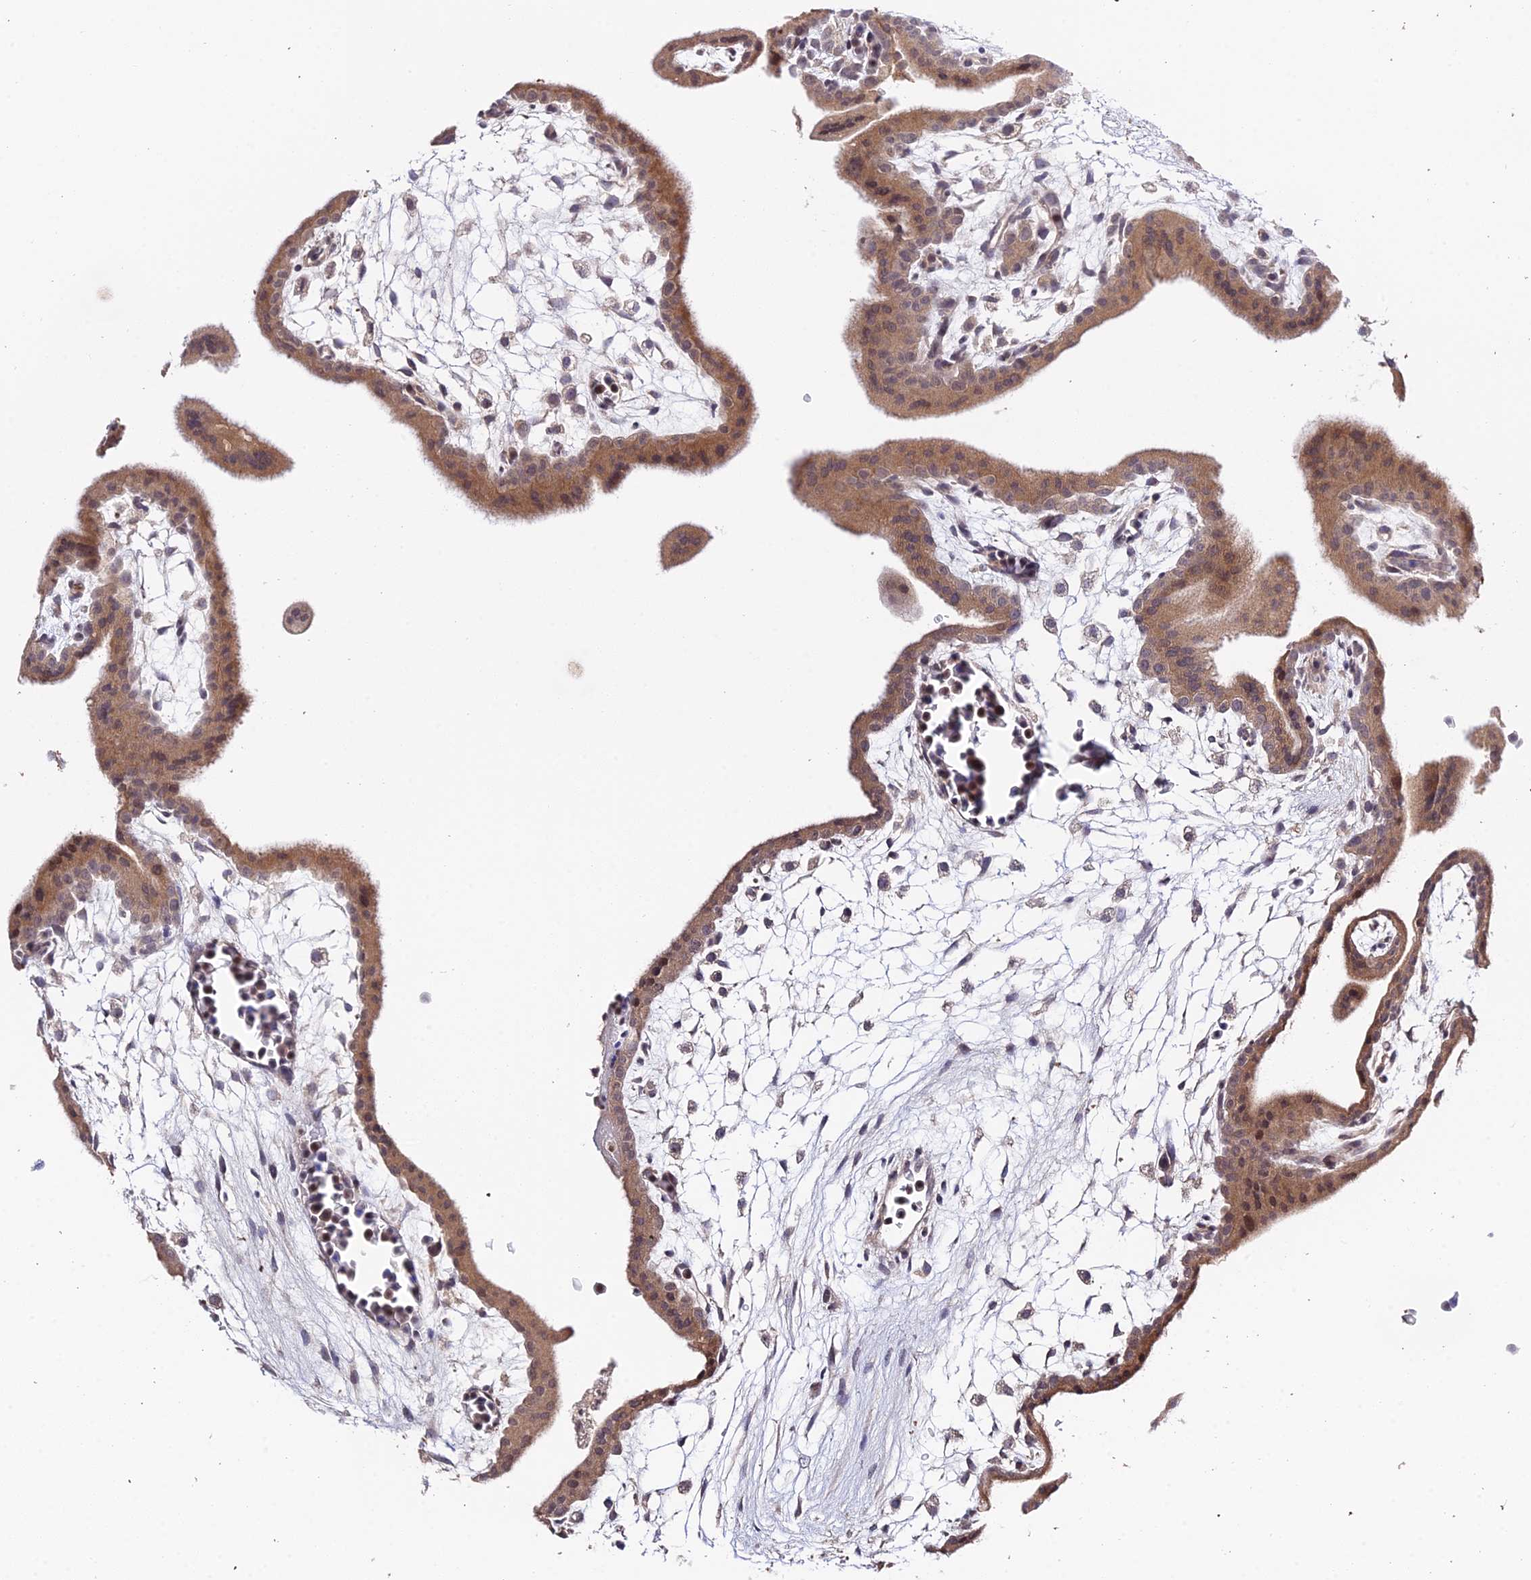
{"staining": {"intensity": "weak", "quantity": "<25%", "location": "cytoplasmic/membranous"}, "tissue": "placenta", "cell_type": "Decidual cells", "image_type": "normal", "snomed": [{"axis": "morphology", "description": "Normal tissue, NOS"}, {"axis": "topography", "description": "Placenta"}], "caption": "Immunohistochemistry micrograph of normal human placenta stained for a protein (brown), which exhibits no staining in decidual cells.", "gene": "TEKT1", "patient": {"sex": "female", "age": 35}}